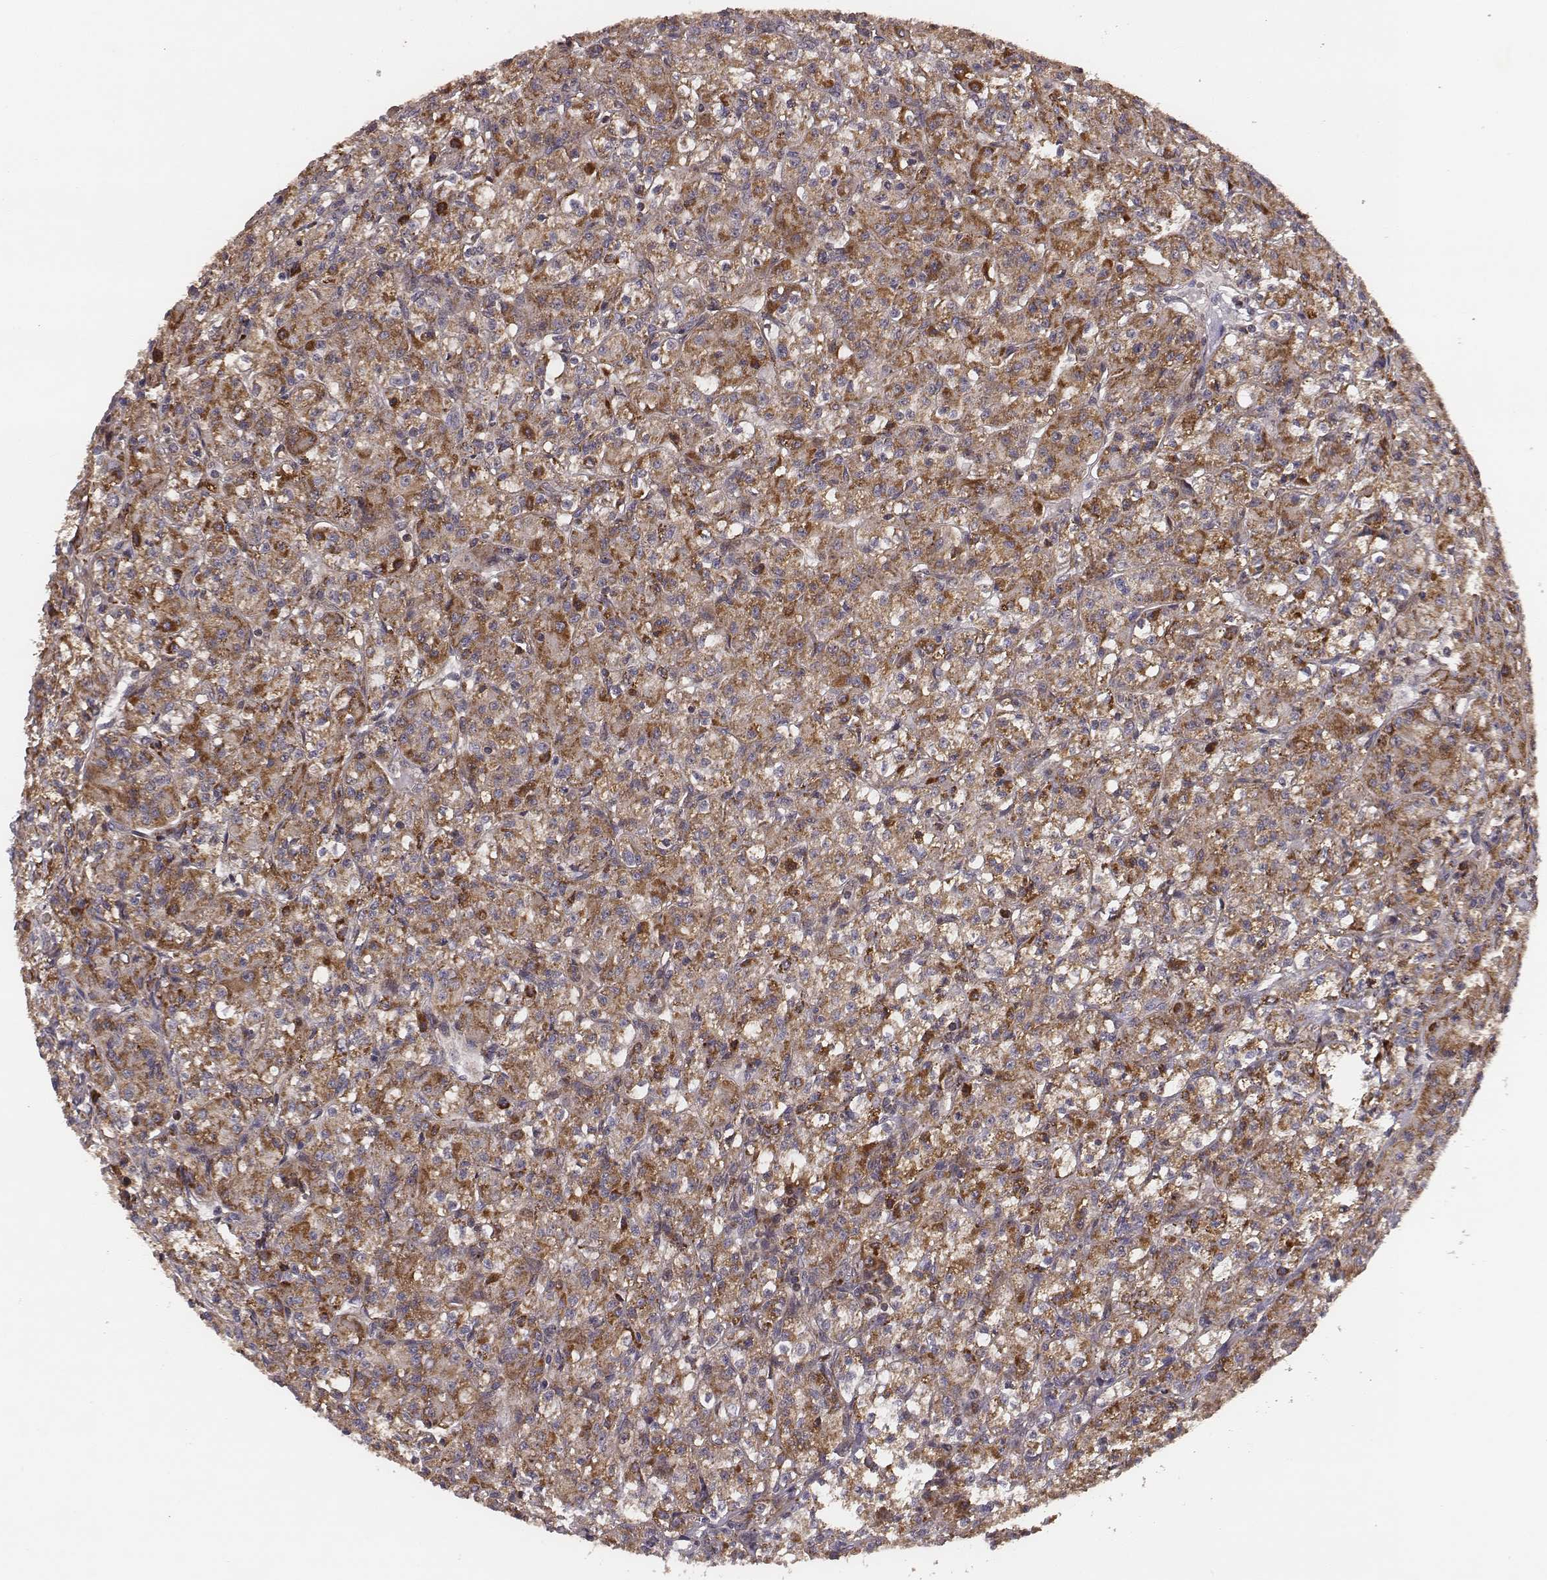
{"staining": {"intensity": "moderate", "quantity": "25%-75%", "location": "cytoplasmic/membranous"}, "tissue": "renal cancer", "cell_type": "Tumor cells", "image_type": "cancer", "snomed": [{"axis": "morphology", "description": "Adenocarcinoma, NOS"}, {"axis": "topography", "description": "Kidney"}], "caption": "Tumor cells demonstrate medium levels of moderate cytoplasmic/membranous expression in approximately 25%-75% of cells in renal adenocarcinoma. (brown staining indicates protein expression, while blue staining denotes nuclei).", "gene": "ZDHHC21", "patient": {"sex": "female", "age": 70}}